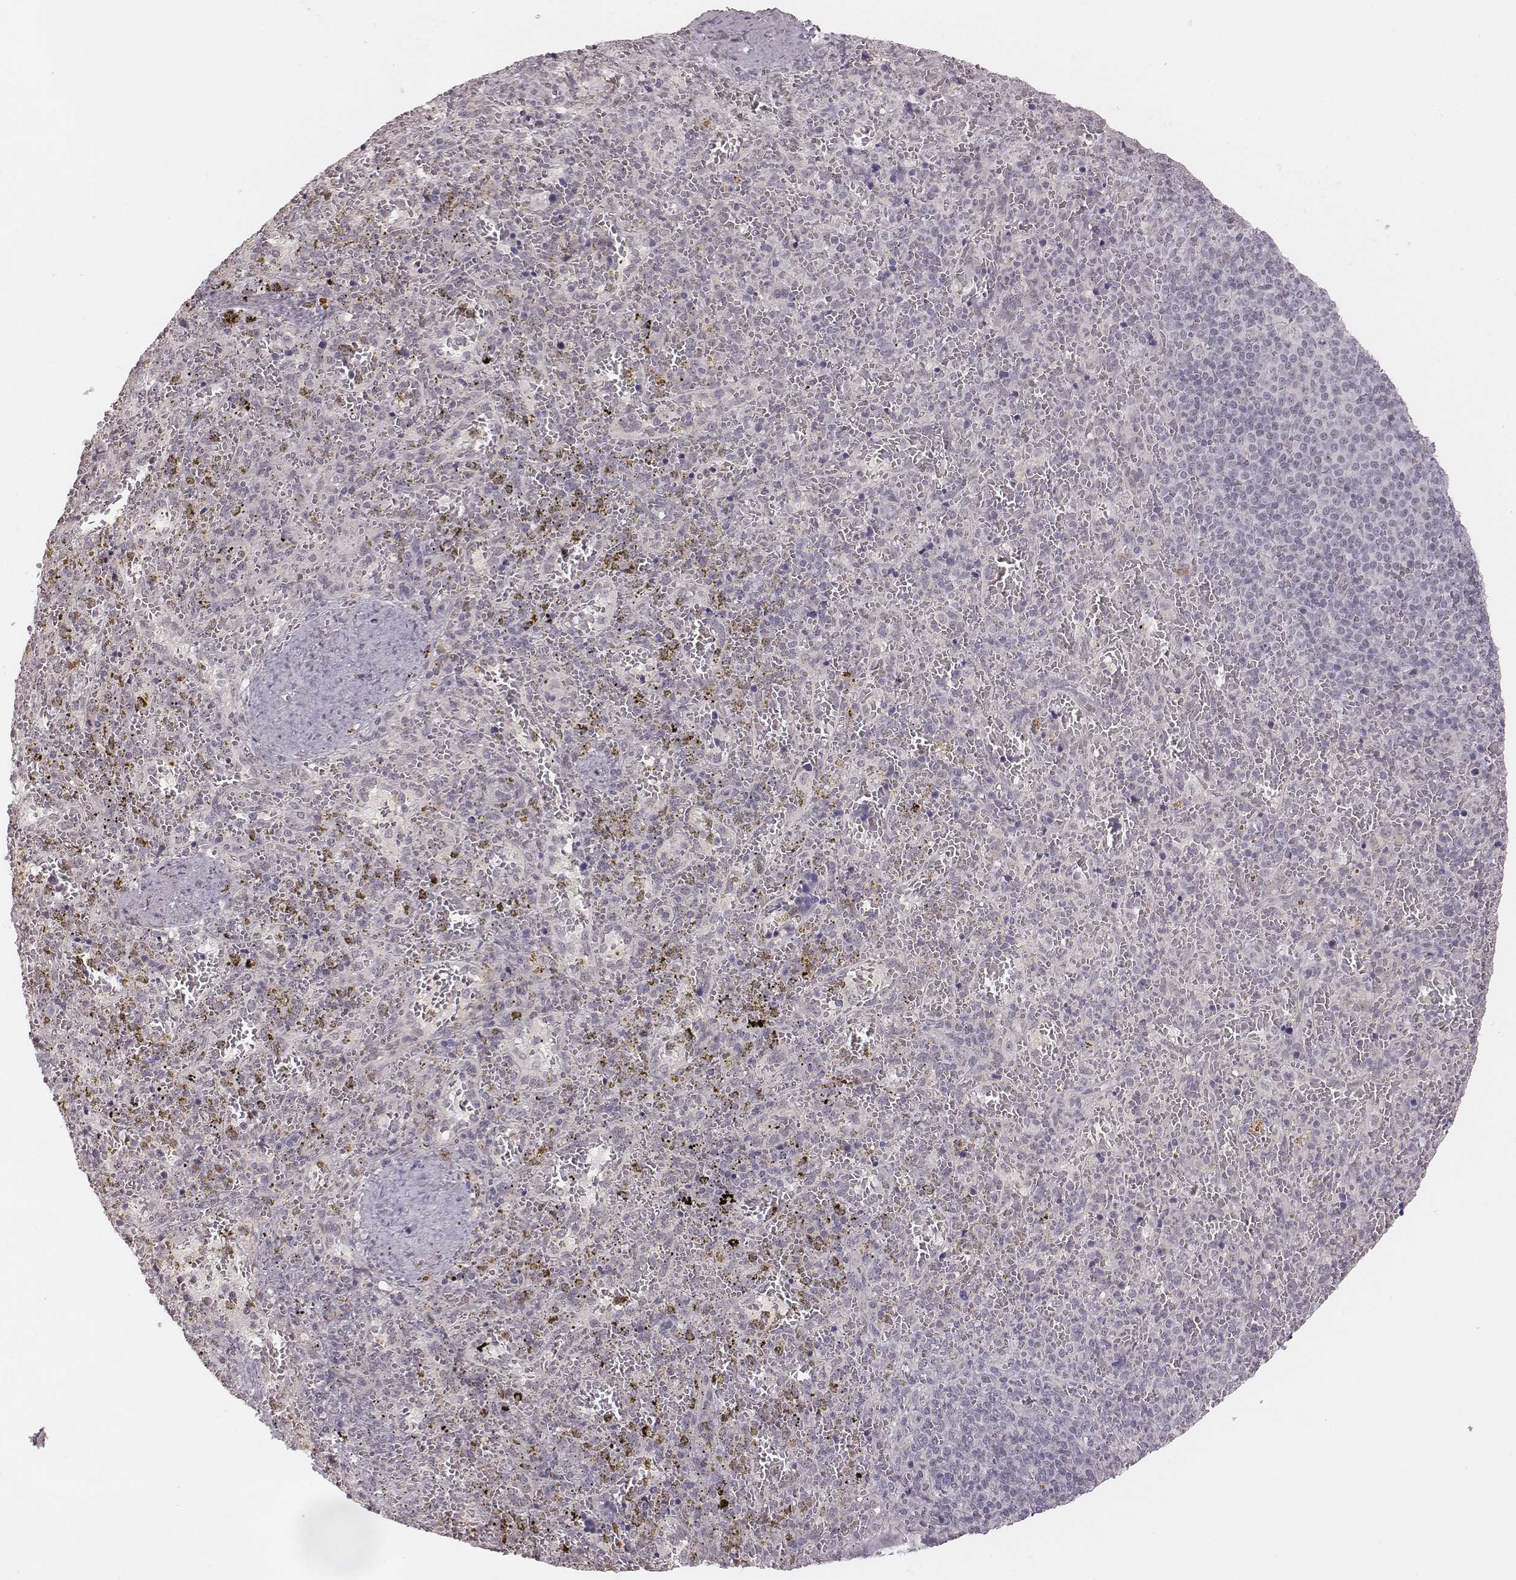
{"staining": {"intensity": "negative", "quantity": "none", "location": "none"}, "tissue": "spleen", "cell_type": "Cells in red pulp", "image_type": "normal", "snomed": [{"axis": "morphology", "description": "Normal tissue, NOS"}, {"axis": "topography", "description": "Spleen"}], "caption": "A photomicrograph of spleen stained for a protein demonstrates no brown staining in cells in red pulp.", "gene": "RPGRIP1", "patient": {"sex": "female", "age": 50}}